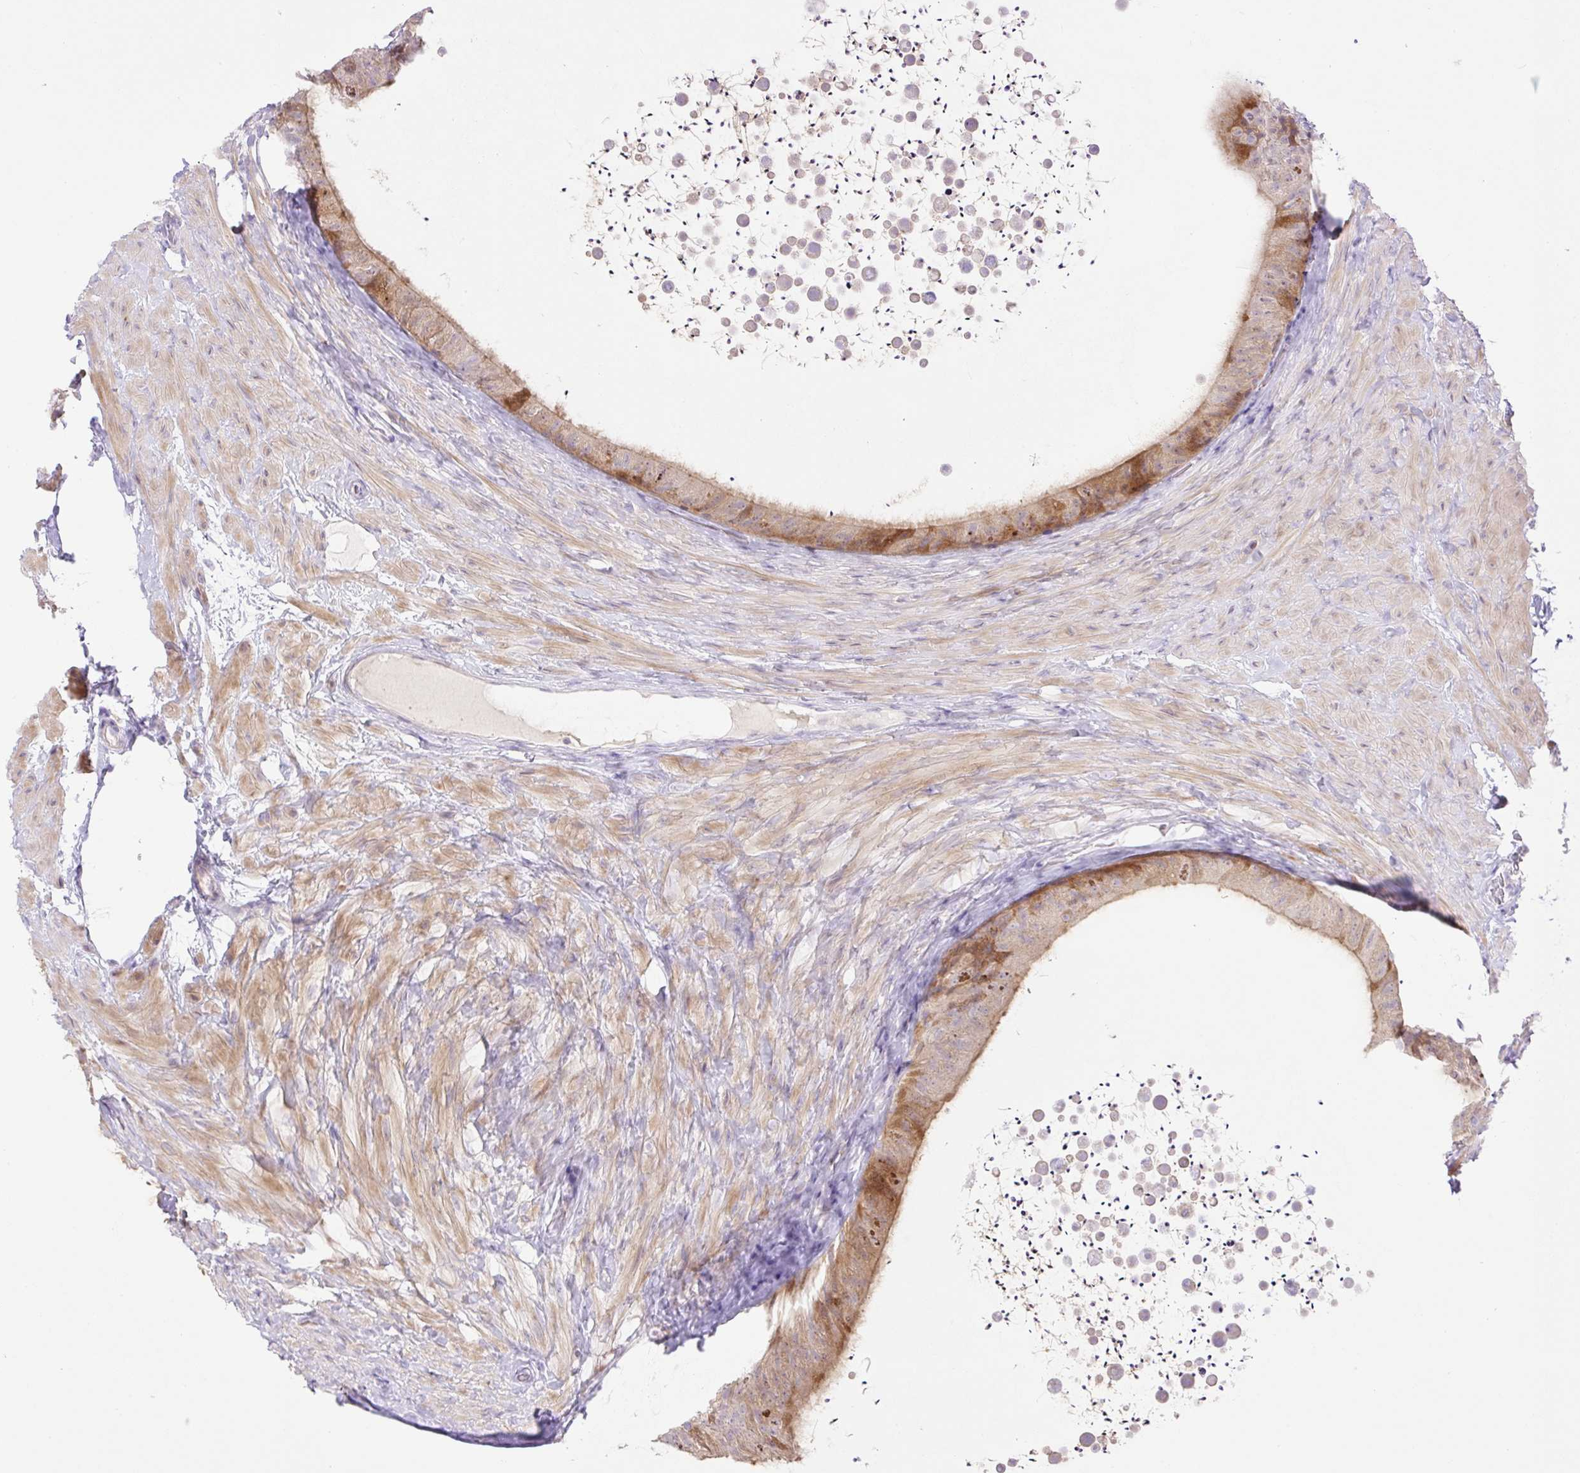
{"staining": {"intensity": "moderate", "quantity": ">75%", "location": "cytoplasmic/membranous"}, "tissue": "epididymis", "cell_type": "Glandular cells", "image_type": "normal", "snomed": [{"axis": "morphology", "description": "Normal tissue, NOS"}, {"axis": "topography", "description": "Epididymis, spermatic cord, NOS"}, {"axis": "topography", "description": "Epididymis"}], "caption": "High-power microscopy captured an immunohistochemistry photomicrograph of unremarkable epididymis, revealing moderate cytoplasmic/membranous staining in approximately >75% of glandular cells.", "gene": "VPS25", "patient": {"sex": "male", "age": 31}}